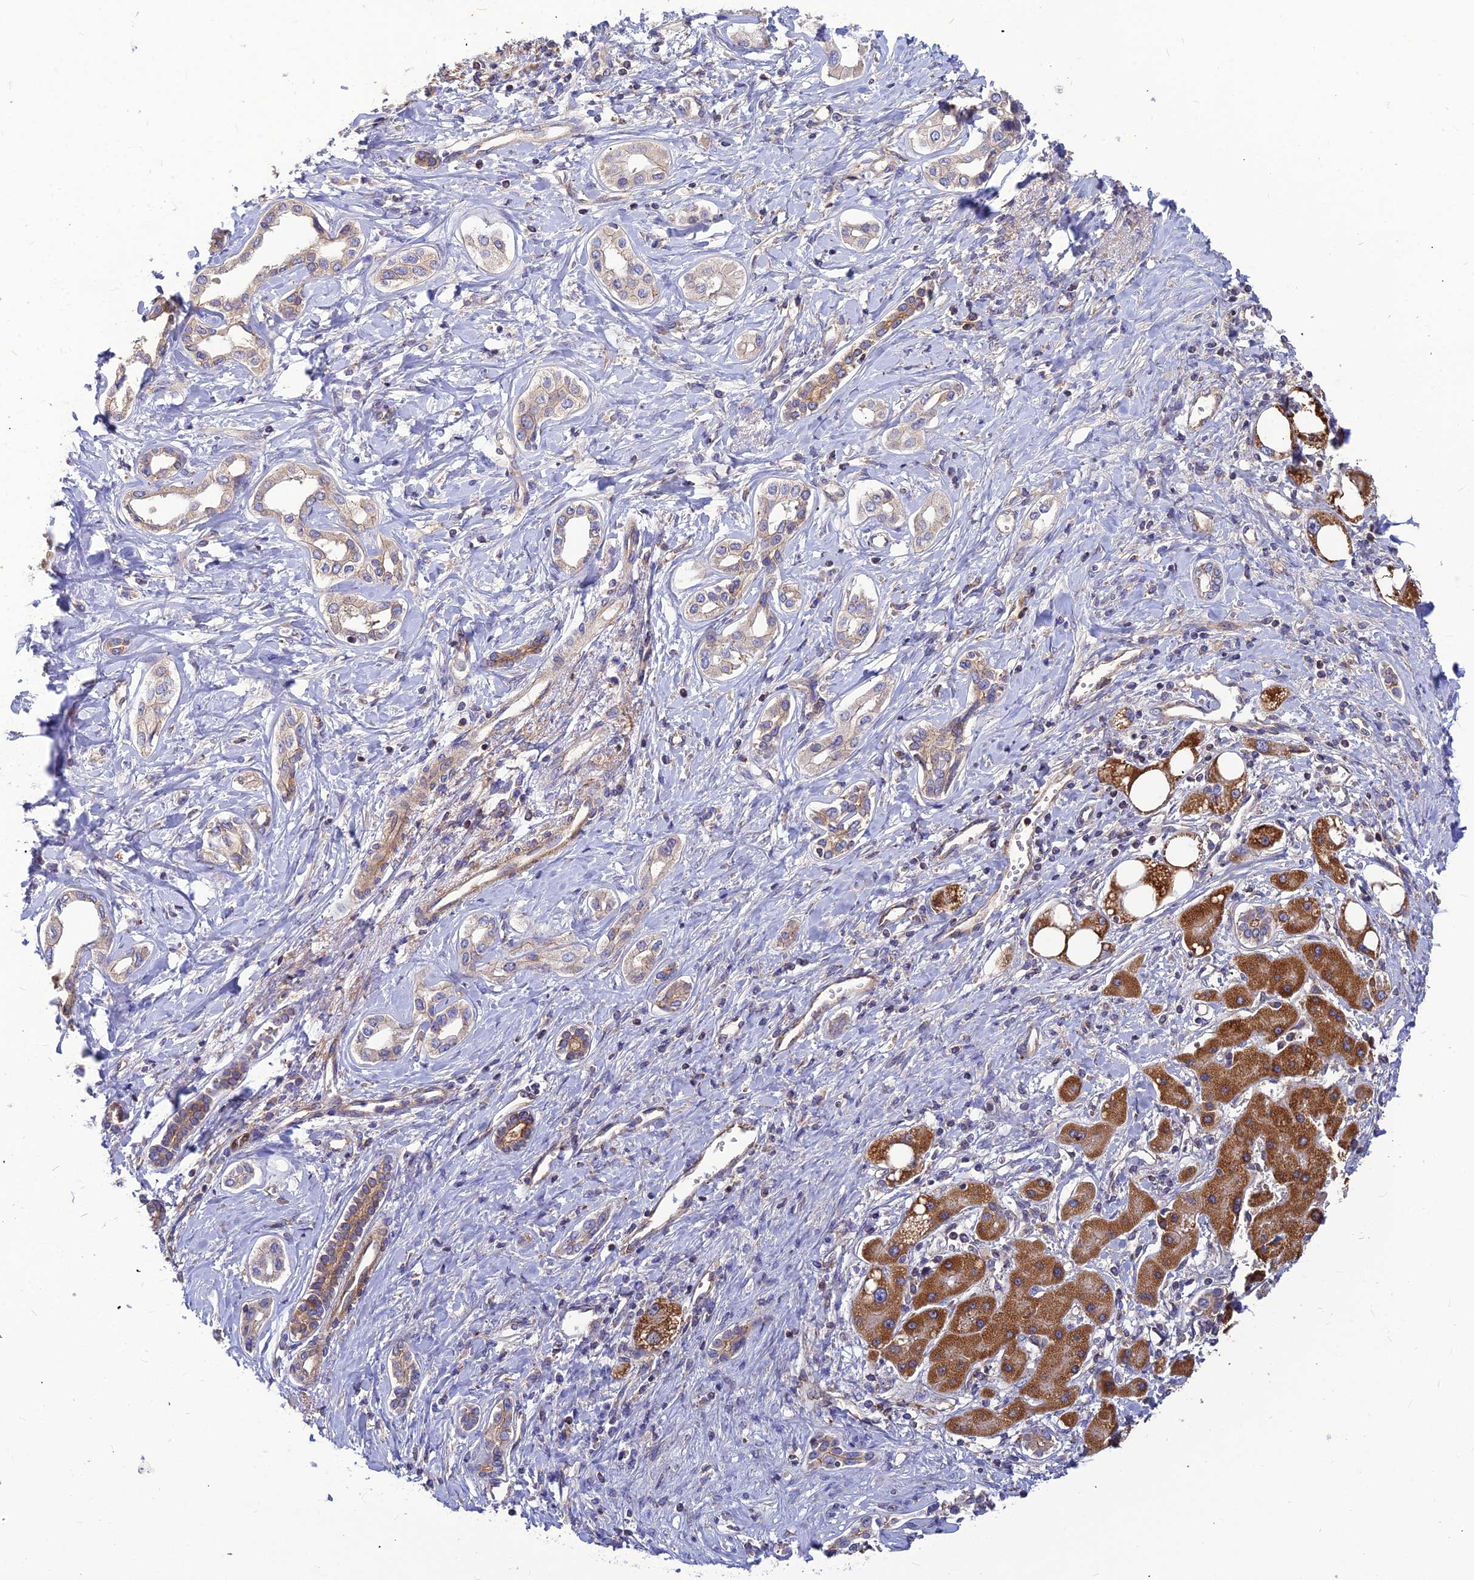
{"staining": {"intensity": "weak", "quantity": "<25%", "location": "cytoplasmic/membranous"}, "tissue": "liver cancer", "cell_type": "Tumor cells", "image_type": "cancer", "snomed": [{"axis": "morphology", "description": "Cholangiocarcinoma"}, {"axis": "topography", "description": "Liver"}], "caption": "DAB (3,3'-diaminobenzidine) immunohistochemical staining of human cholangiocarcinoma (liver) reveals no significant expression in tumor cells.", "gene": "ASPHD1", "patient": {"sex": "female", "age": 77}}